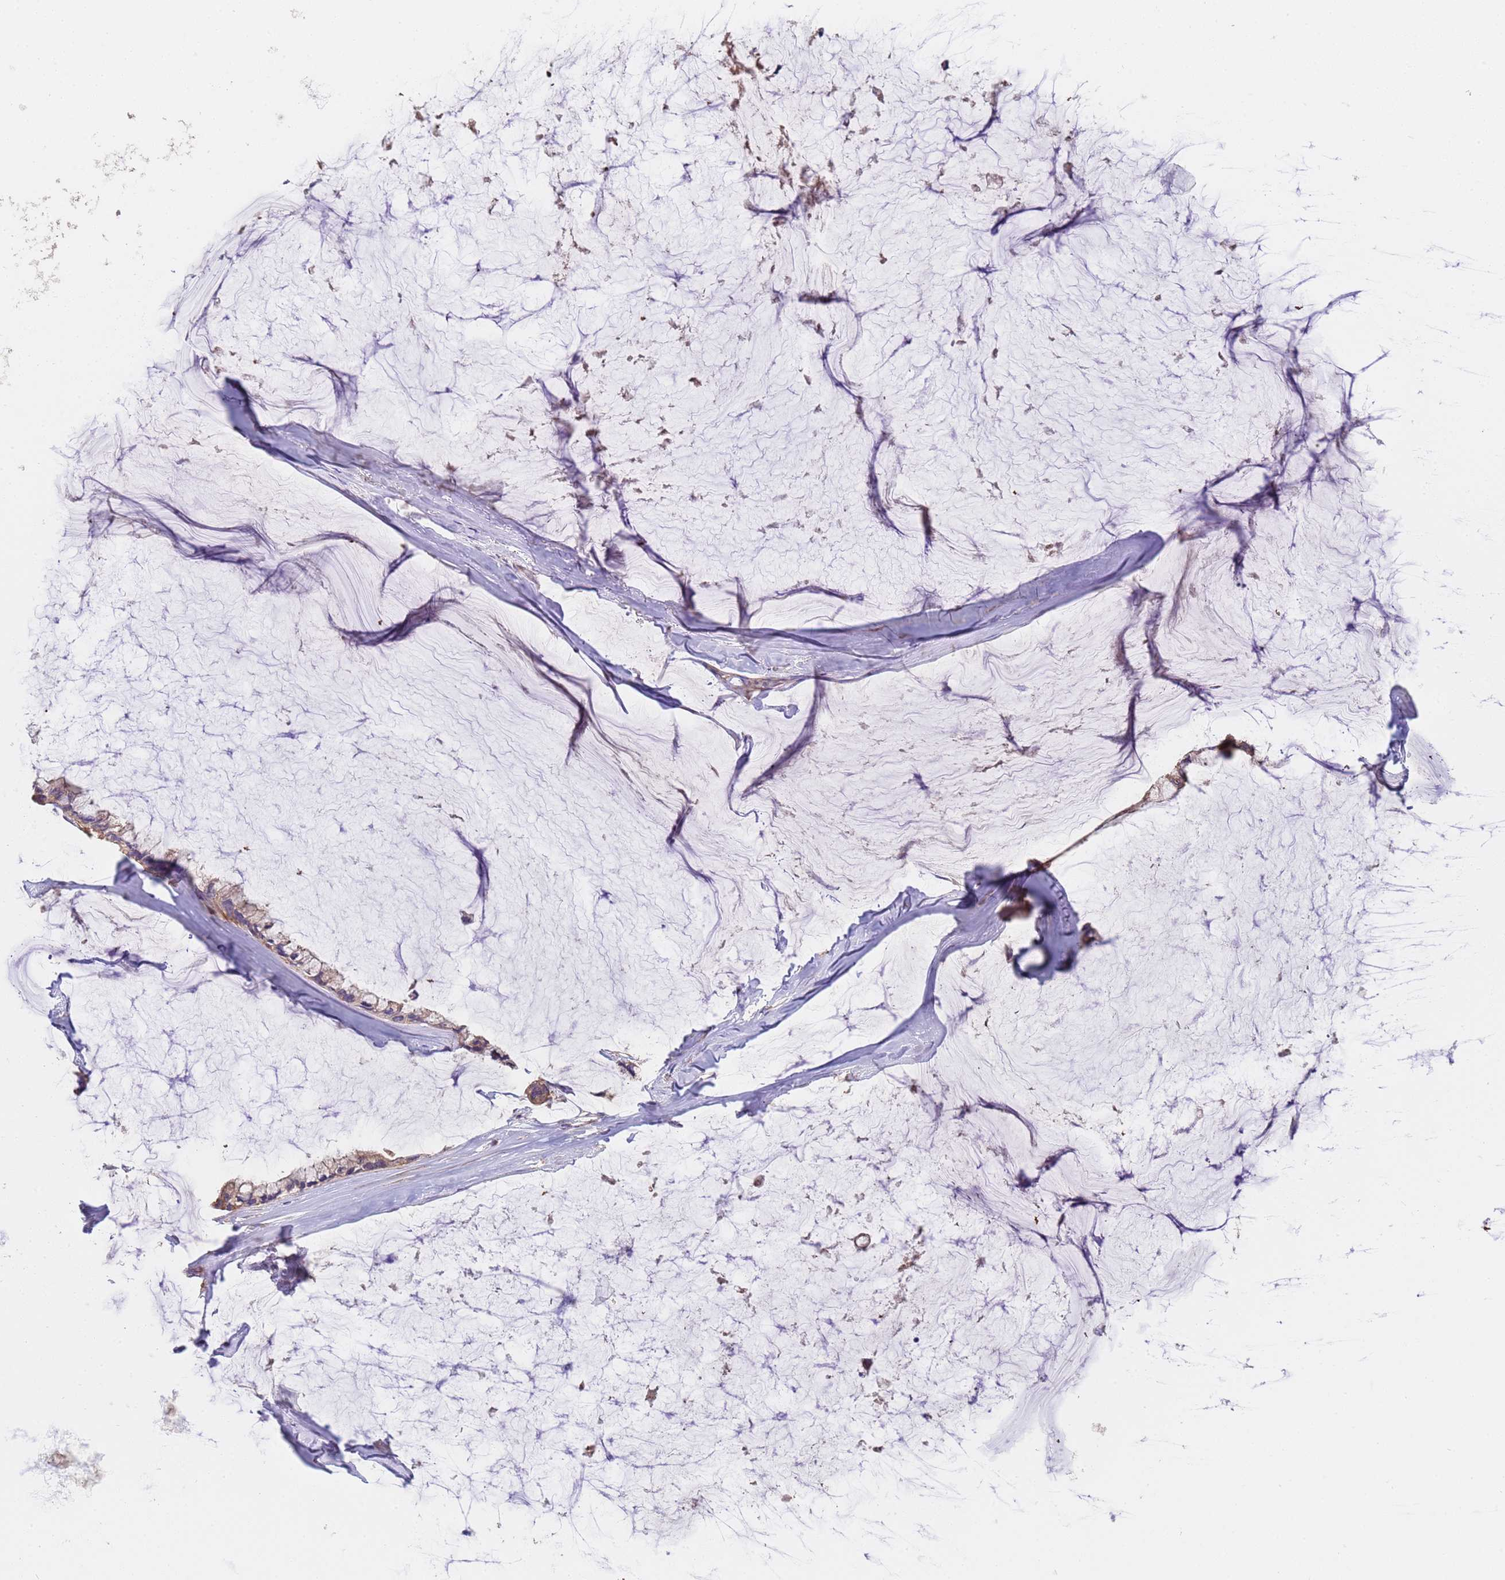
{"staining": {"intensity": "weak", "quantity": ">75%", "location": "cytoplasmic/membranous"}, "tissue": "ovarian cancer", "cell_type": "Tumor cells", "image_type": "cancer", "snomed": [{"axis": "morphology", "description": "Cystadenocarcinoma, mucinous, NOS"}, {"axis": "topography", "description": "Ovary"}], "caption": "Immunohistochemical staining of human ovarian mucinous cystadenocarcinoma demonstrates weak cytoplasmic/membranous protein staining in approximately >75% of tumor cells.", "gene": "EEF1AKMT1", "patient": {"sex": "female", "age": 39}}